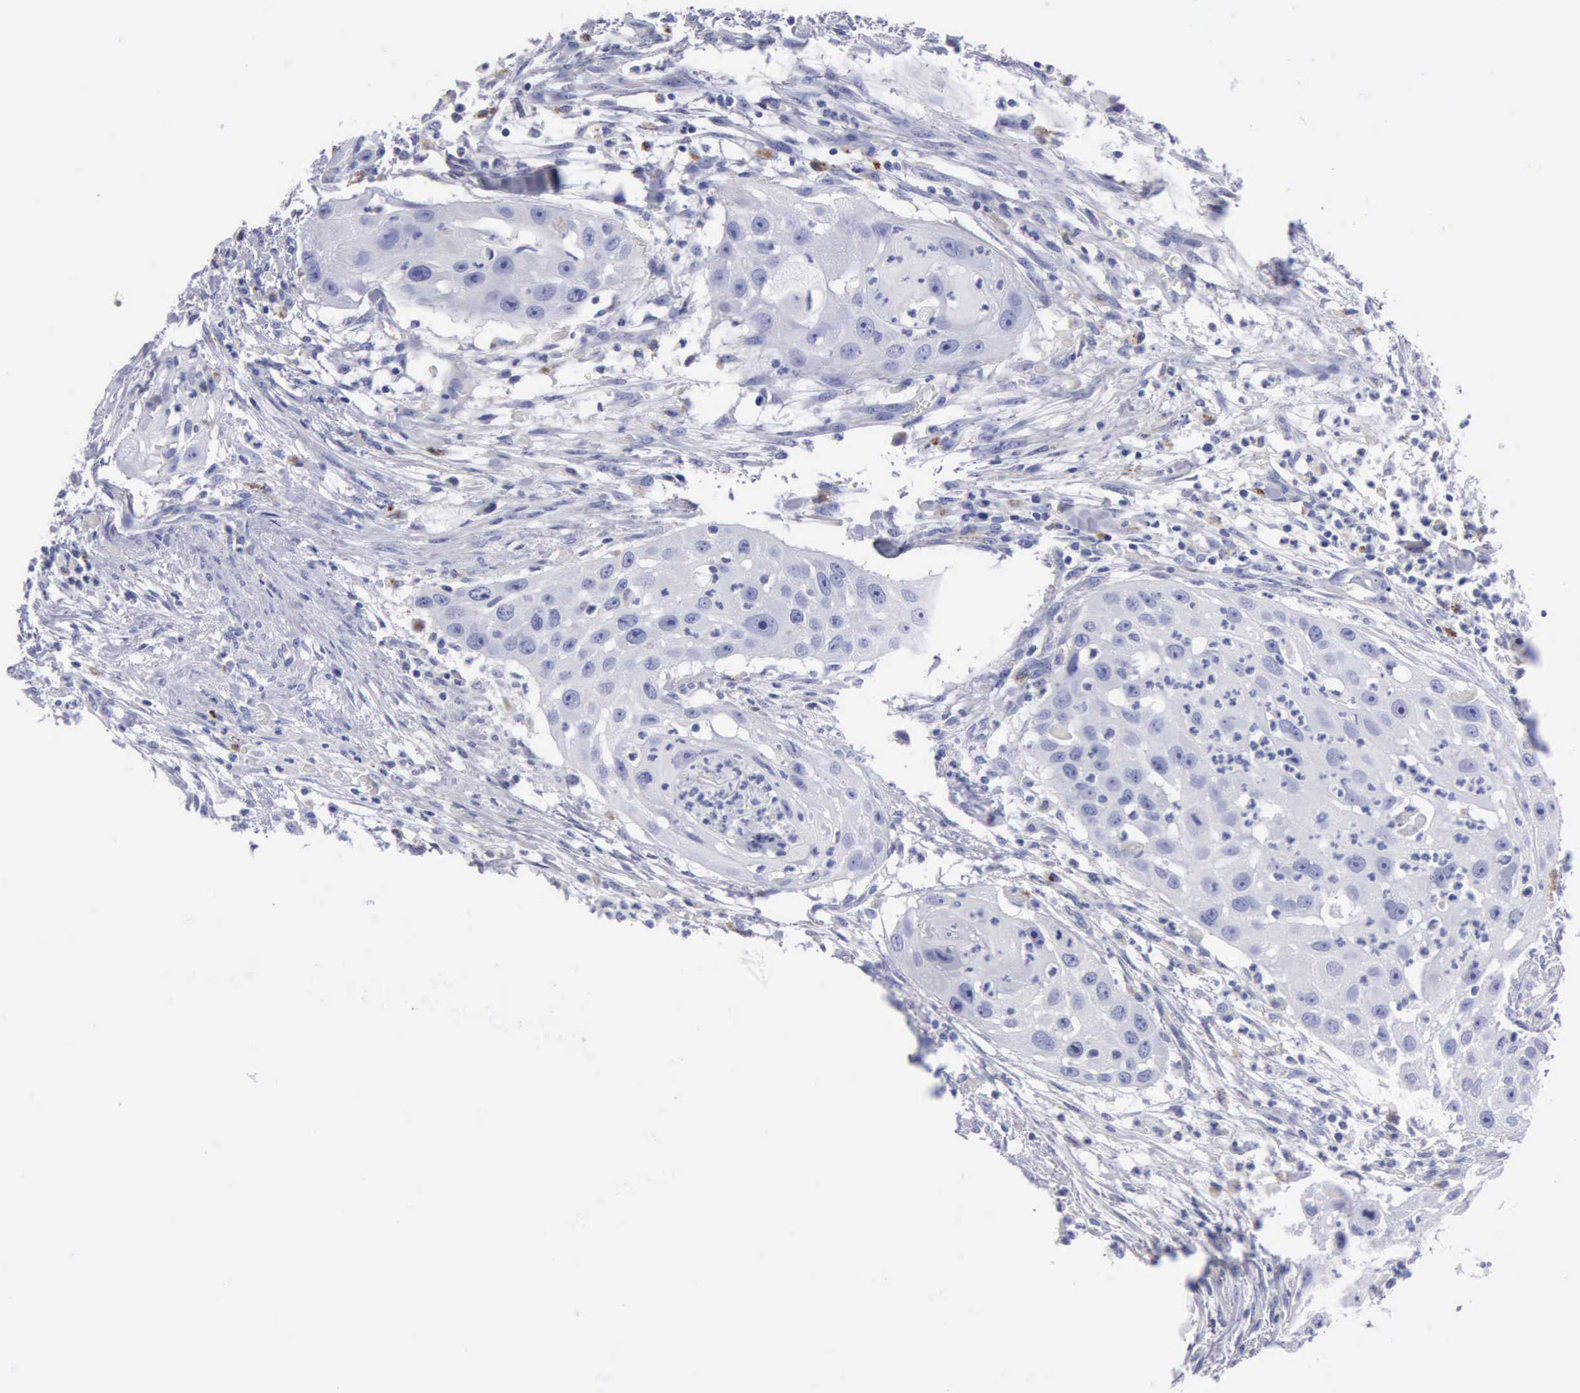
{"staining": {"intensity": "negative", "quantity": "none", "location": "none"}, "tissue": "head and neck cancer", "cell_type": "Tumor cells", "image_type": "cancer", "snomed": [{"axis": "morphology", "description": "Squamous cell carcinoma, NOS"}, {"axis": "topography", "description": "Head-Neck"}], "caption": "Immunohistochemistry image of human head and neck cancer stained for a protein (brown), which displays no positivity in tumor cells.", "gene": "CTSL", "patient": {"sex": "male", "age": 64}}